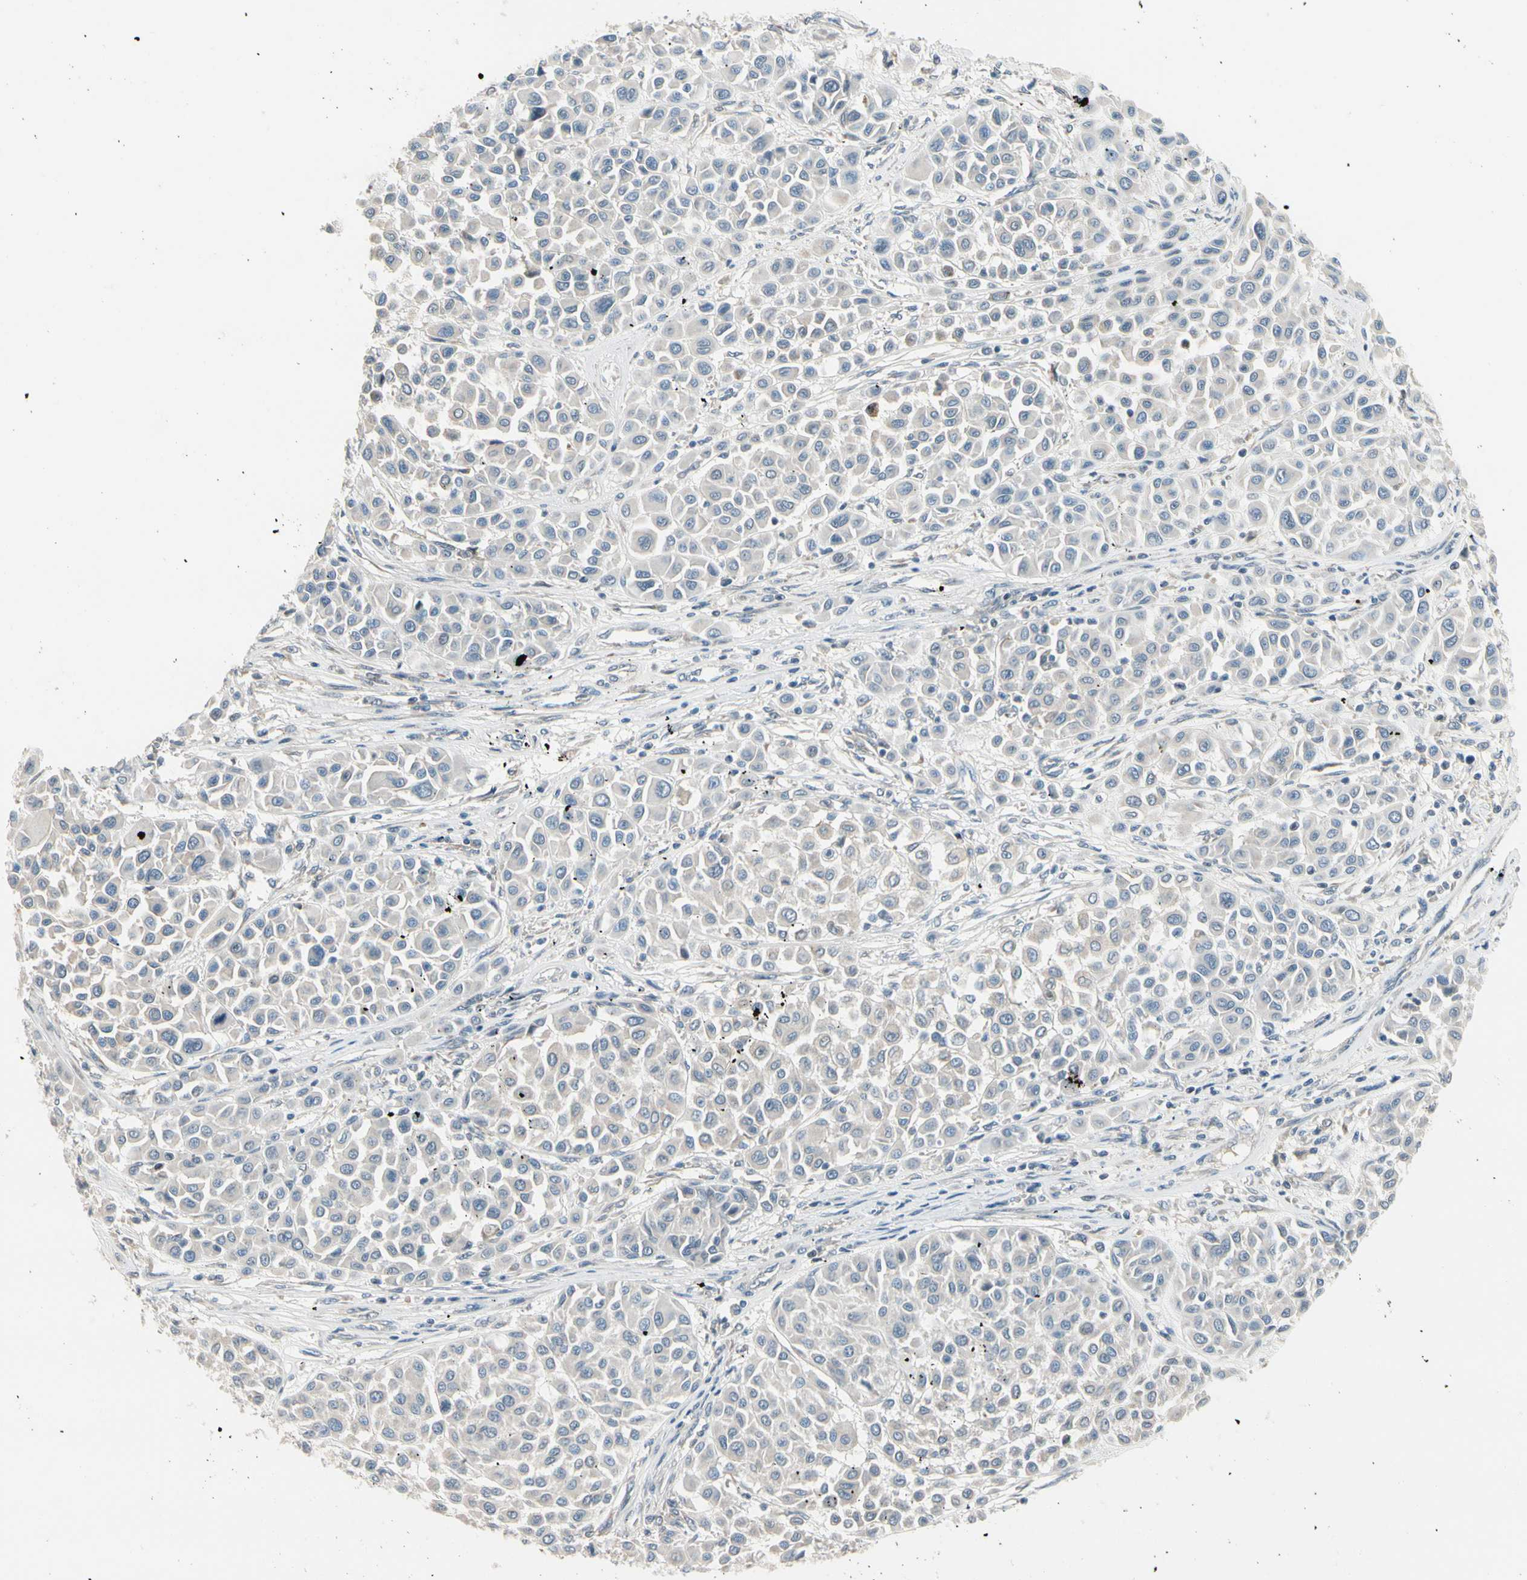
{"staining": {"intensity": "negative", "quantity": "none", "location": "none"}, "tissue": "melanoma", "cell_type": "Tumor cells", "image_type": "cancer", "snomed": [{"axis": "morphology", "description": "Malignant melanoma, Metastatic site"}, {"axis": "topography", "description": "Soft tissue"}], "caption": "DAB (3,3'-diaminobenzidine) immunohistochemical staining of melanoma exhibits no significant positivity in tumor cells.", "gene": "PIP5K1B", "patient": {"sex": "male", "age": 41}}